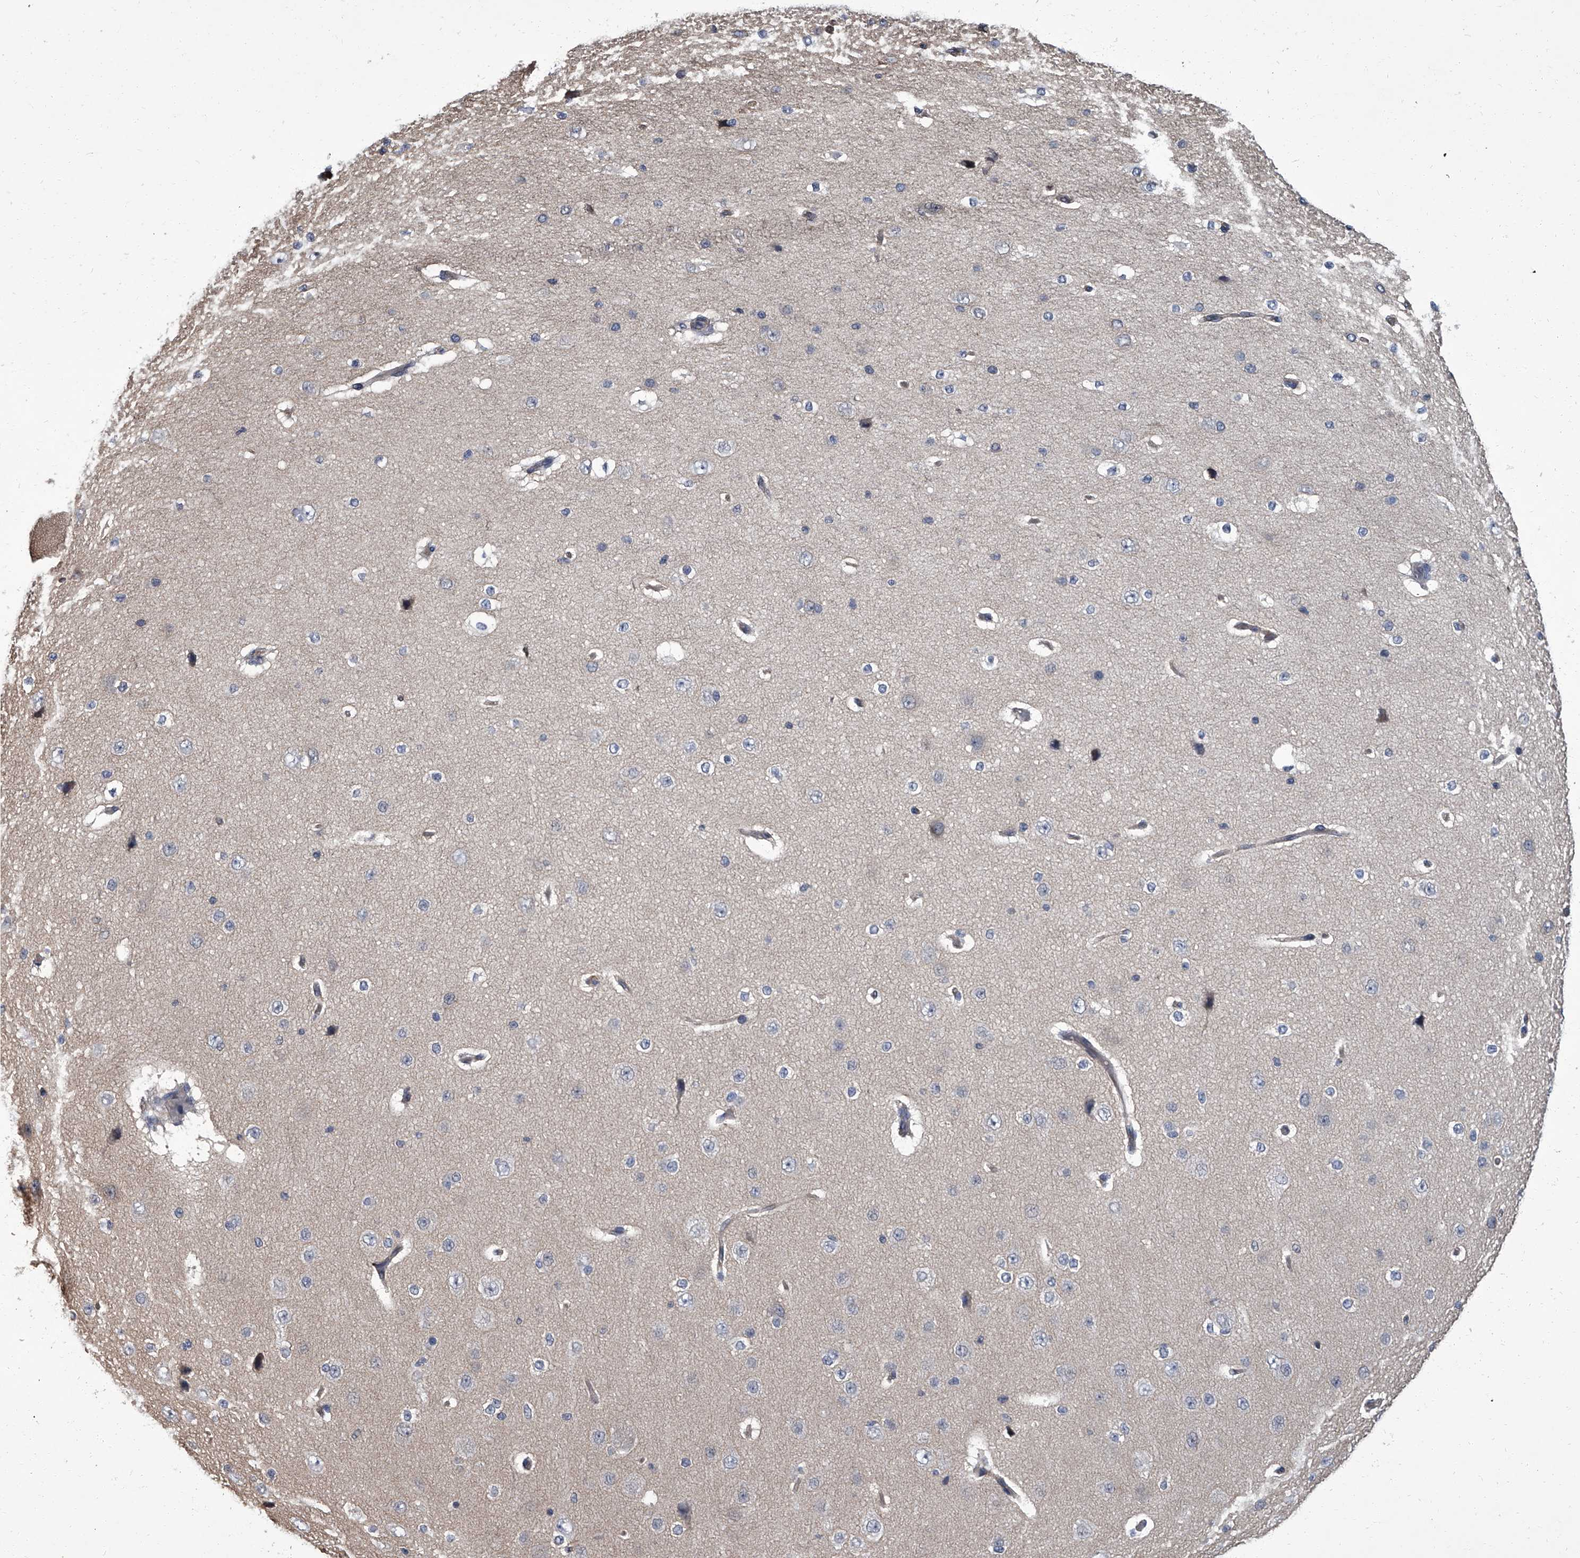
{"staining": {"intensity": "weak", "quantity": ">75%", "location": "cytoplasmic/membranous"}, "tissue": "cerebral cortex", "cell_type": "Endothelial cells", "image_type": "normal", "snomed": [{"axis": "morphology", "description": "Normal tissue, NOS"}, {"axis": "morphology", "description": "Developmental malformation"}, {"axis": "topography", "description": "Cerebral cortex"}], "caption": "Immunohistochemistry image of benign human cerebral cortex stained for a protein (brown), which displays low levels of weak cytoplasmic/membranous expression in about >75% of endothelial cells.", "gene": "SIRT4", "patient": {"sex": "female", "age": 30}}